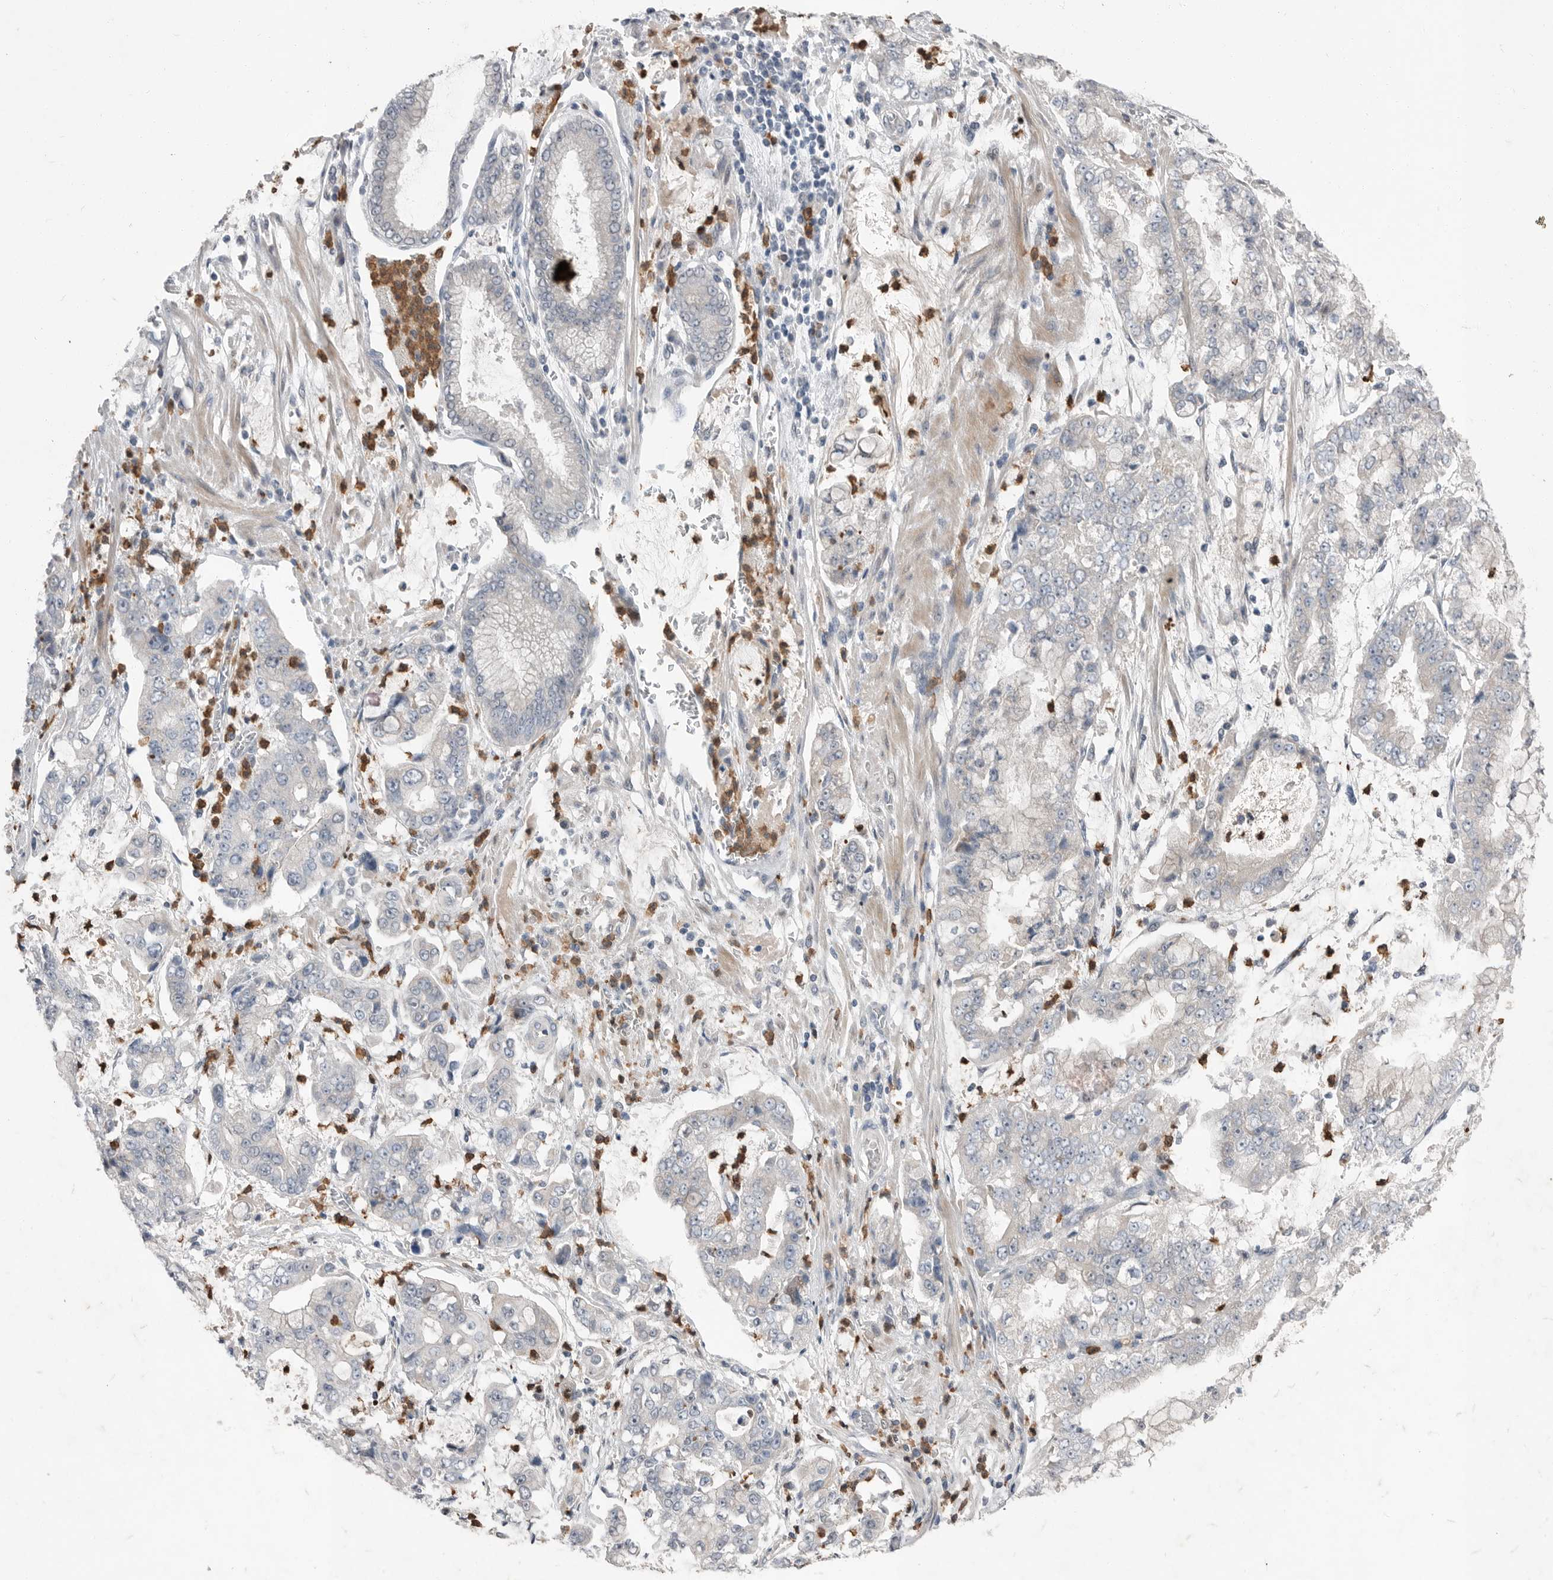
{"staining": {"intensity": "negative", "quantity": "none", "location": "none"}, "tissue": "stomach cancer", "cell_type": "Tumor cells", "image_type": "cancer", "snomed": [{"axis": "morphology", "description": "Adenocarcinoma, NOS"}, {"axis": "topography", "description": "Stomach"}], "caption": "The immunohistochemistry image has no significant positivity in tumor cells of stomach cancer (adenocarcinoma) tissue.", "gene": "SCP2", "patient": {"sex": "male", "age": 76}}